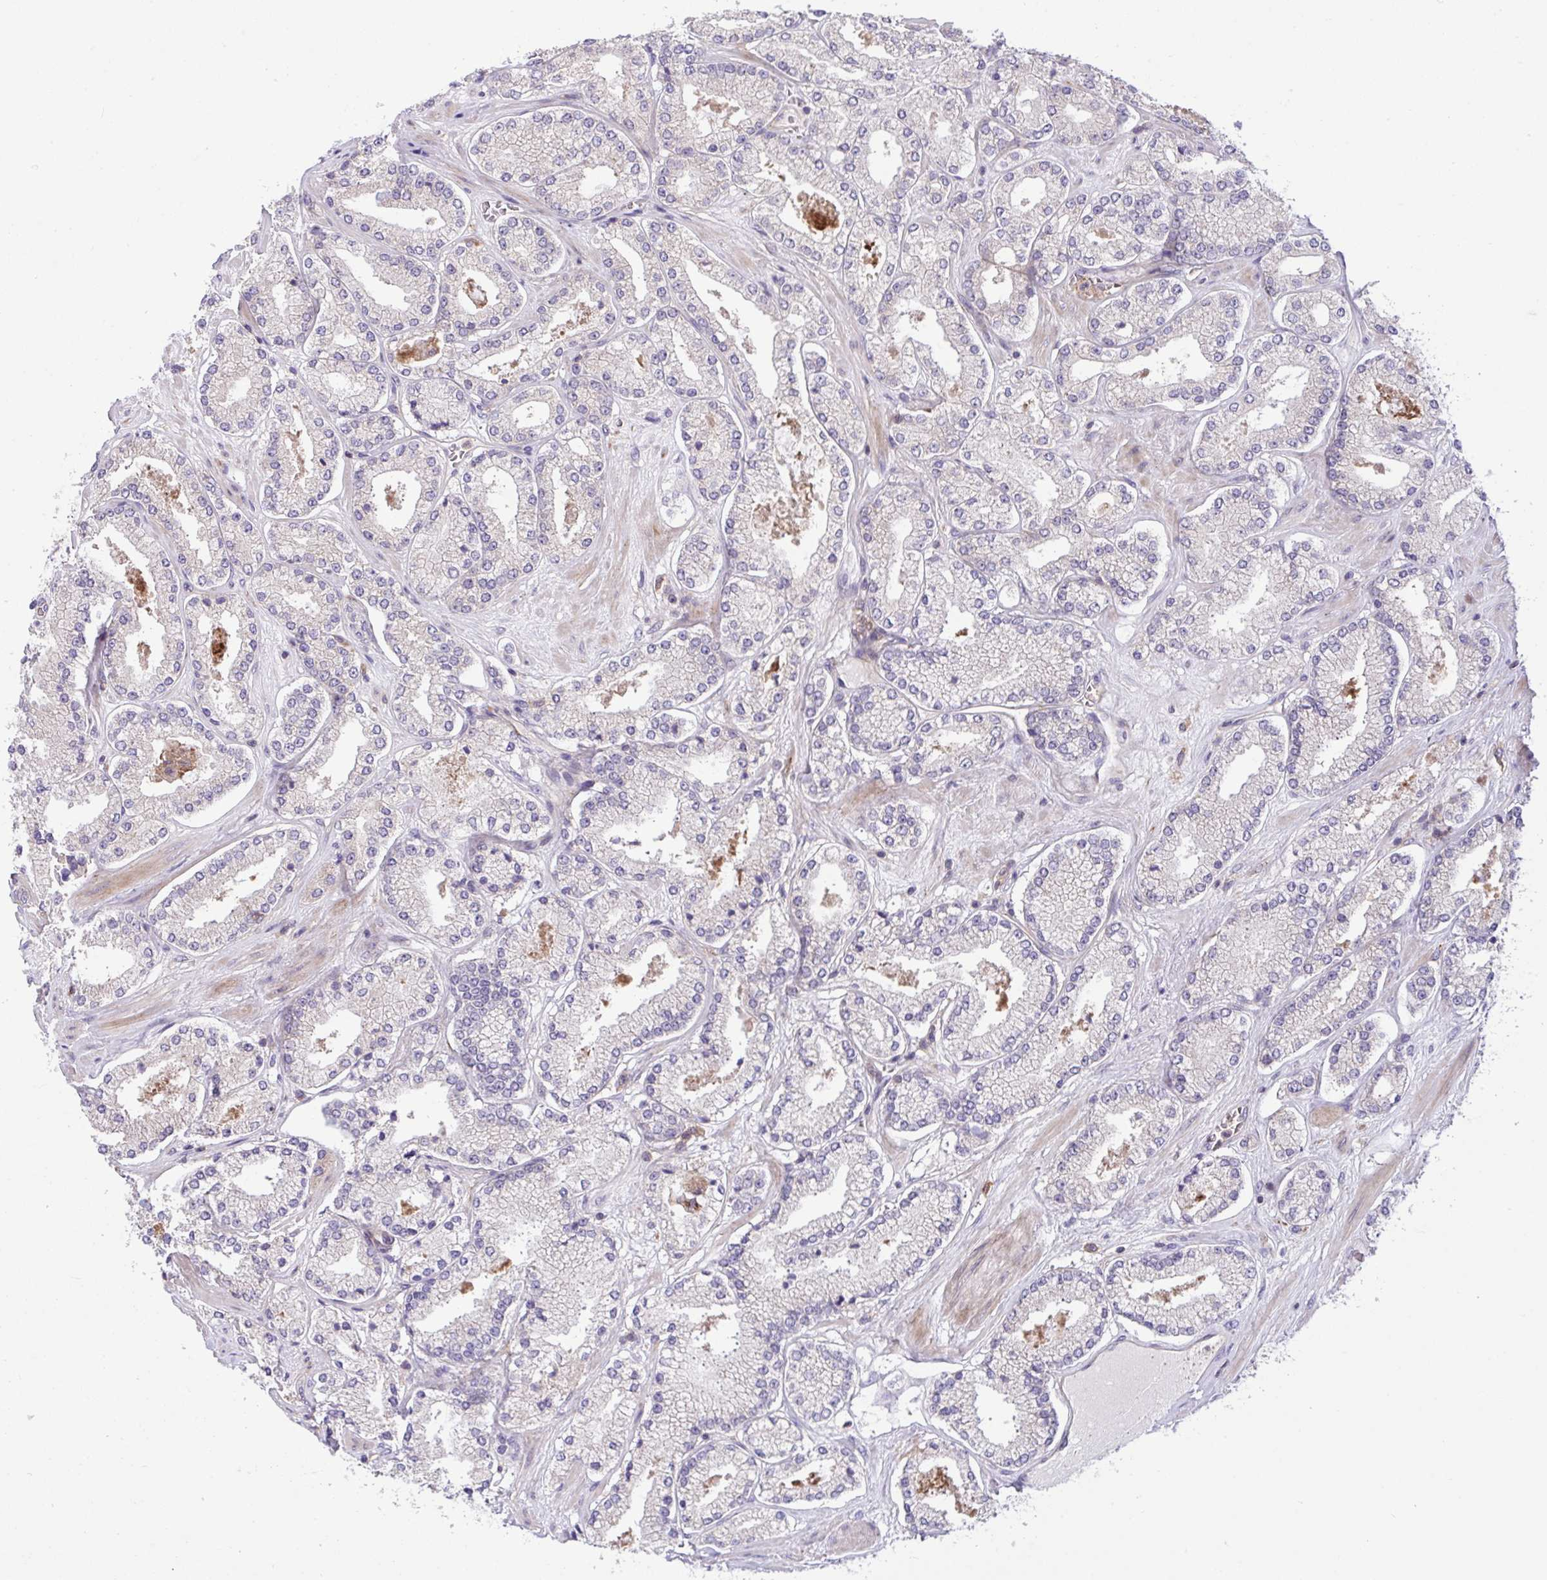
{"staining": {"intensity": "negative", "quantity": "none", "location": "none"}, "tissue": "prostate cancer", "cell_type": "Tumor cells", "image_type": "cancer", "snomed": [{"axis": "morphology", "description": "Adenocarcinoma, High grade"}, {"axis": "topography", "description": "Prostate"}], "caption": "Prostate cancer stained for a protein using immunohistochemistry reveals no positivity tumor cells.", "gene": "GRB14", "patient": {"sex": "male", "age": 63}}